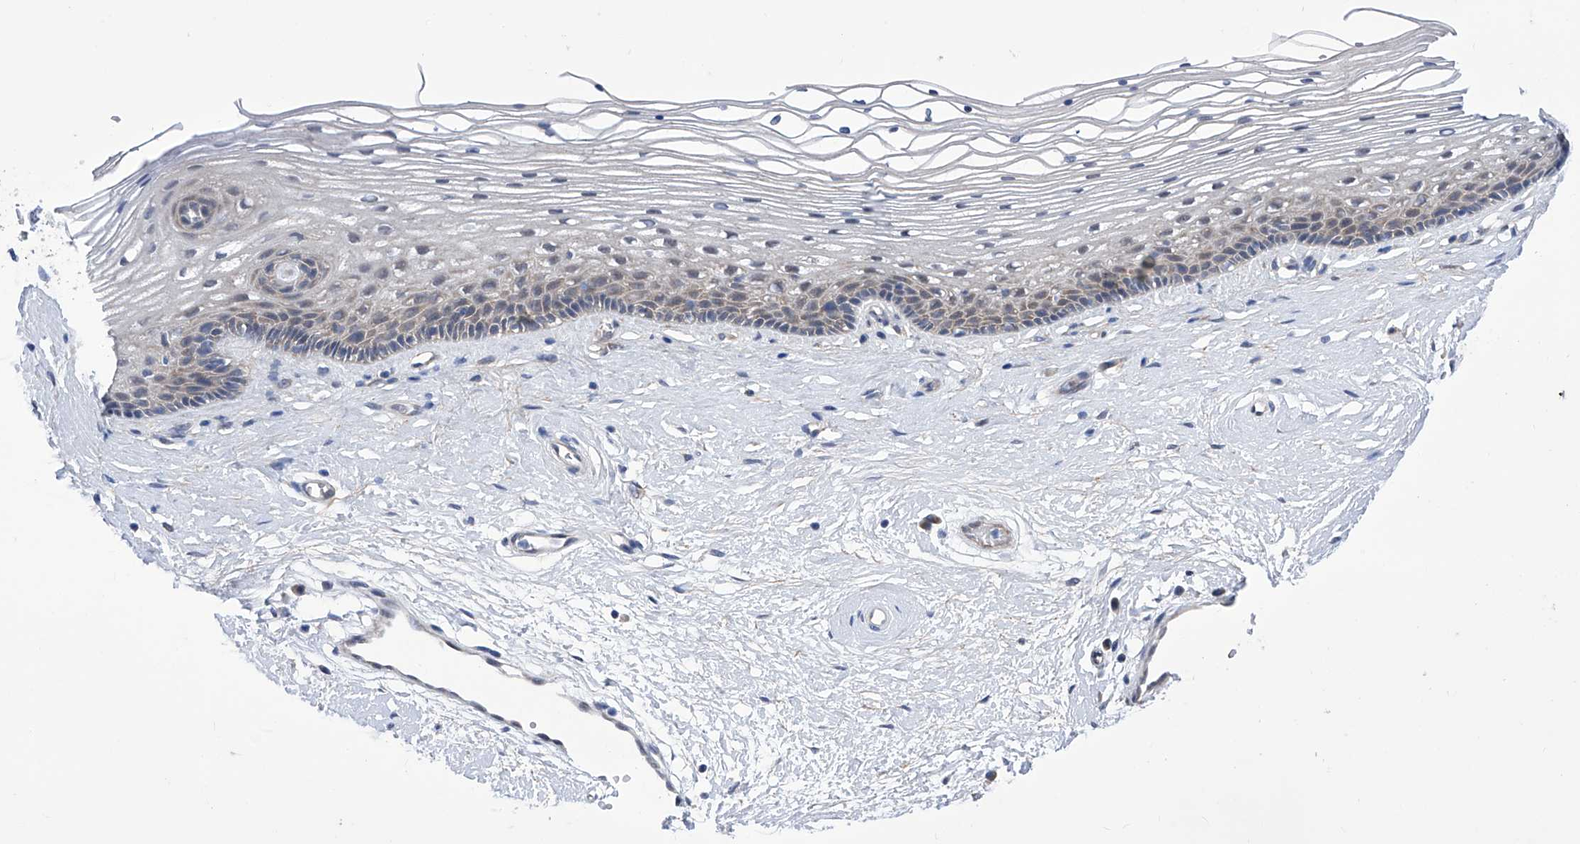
{"staining": {"intensity": "moderate", "quantity": "<25%", "location": "cytoplasmic/membranous"}, "tissue": "vagina", "cell_type": "Squamous epithelial cells", "image_type": "normal", "snomed": [{"axis": "morphology", "description": "Normal tissue, NOS"}, {"axis": "topography", "description": "Vagina"}], "caption": "This histopathology image displays immunohistochemistry (IHC) staining of benign human vagina, with low moderate cytoplasmic/membranous expression in about <25% of squamous epithelial cells.", "gene": "KTI12", "patient": {"sex": "female", "age": 46}}